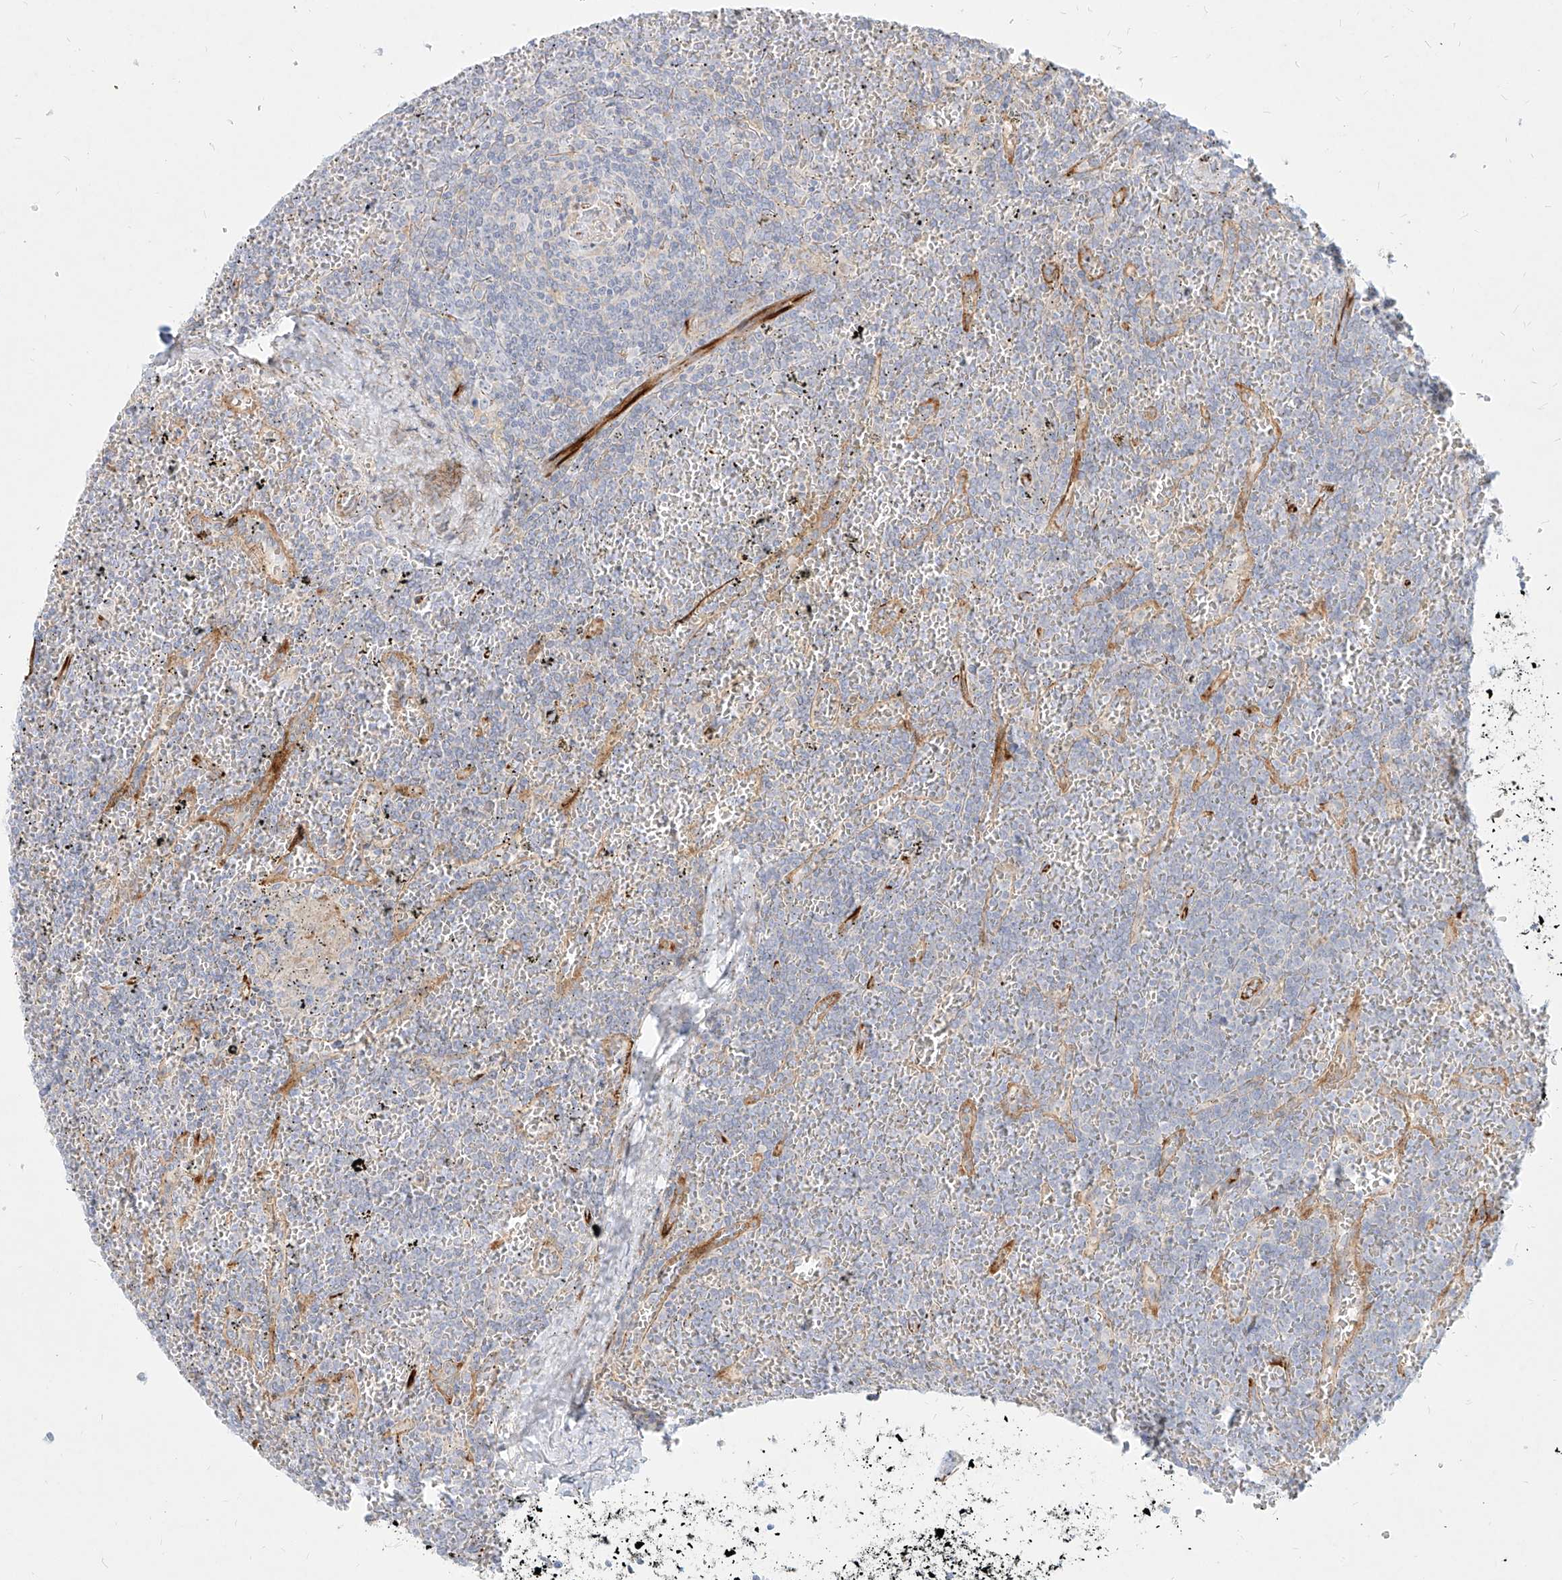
{"staining": {"intensity": "negative", "quantity": "none", "location": "none"}, "tissue": "lymphoma", "cell_type": "Tumor cells", "image_type": "cancer", "snomed": [{"axis": "morphology", "description": "Malignant lymphoma, non-Hodgkin's type, Low grade"}, {"axis": "topography", "description": "Spleen"}], "caption": "Immunohistochemistry (IHC) histopathology image of neoplastic tissue: low-grade malignant lymphoma, non-Hodgkin's type stained with DAB (3,3'-diaminobenzidine) exhibits no significant protein staining in tumor cells.", "gene": "MTX2", "patient": {"sex": "female", "age": 19}}